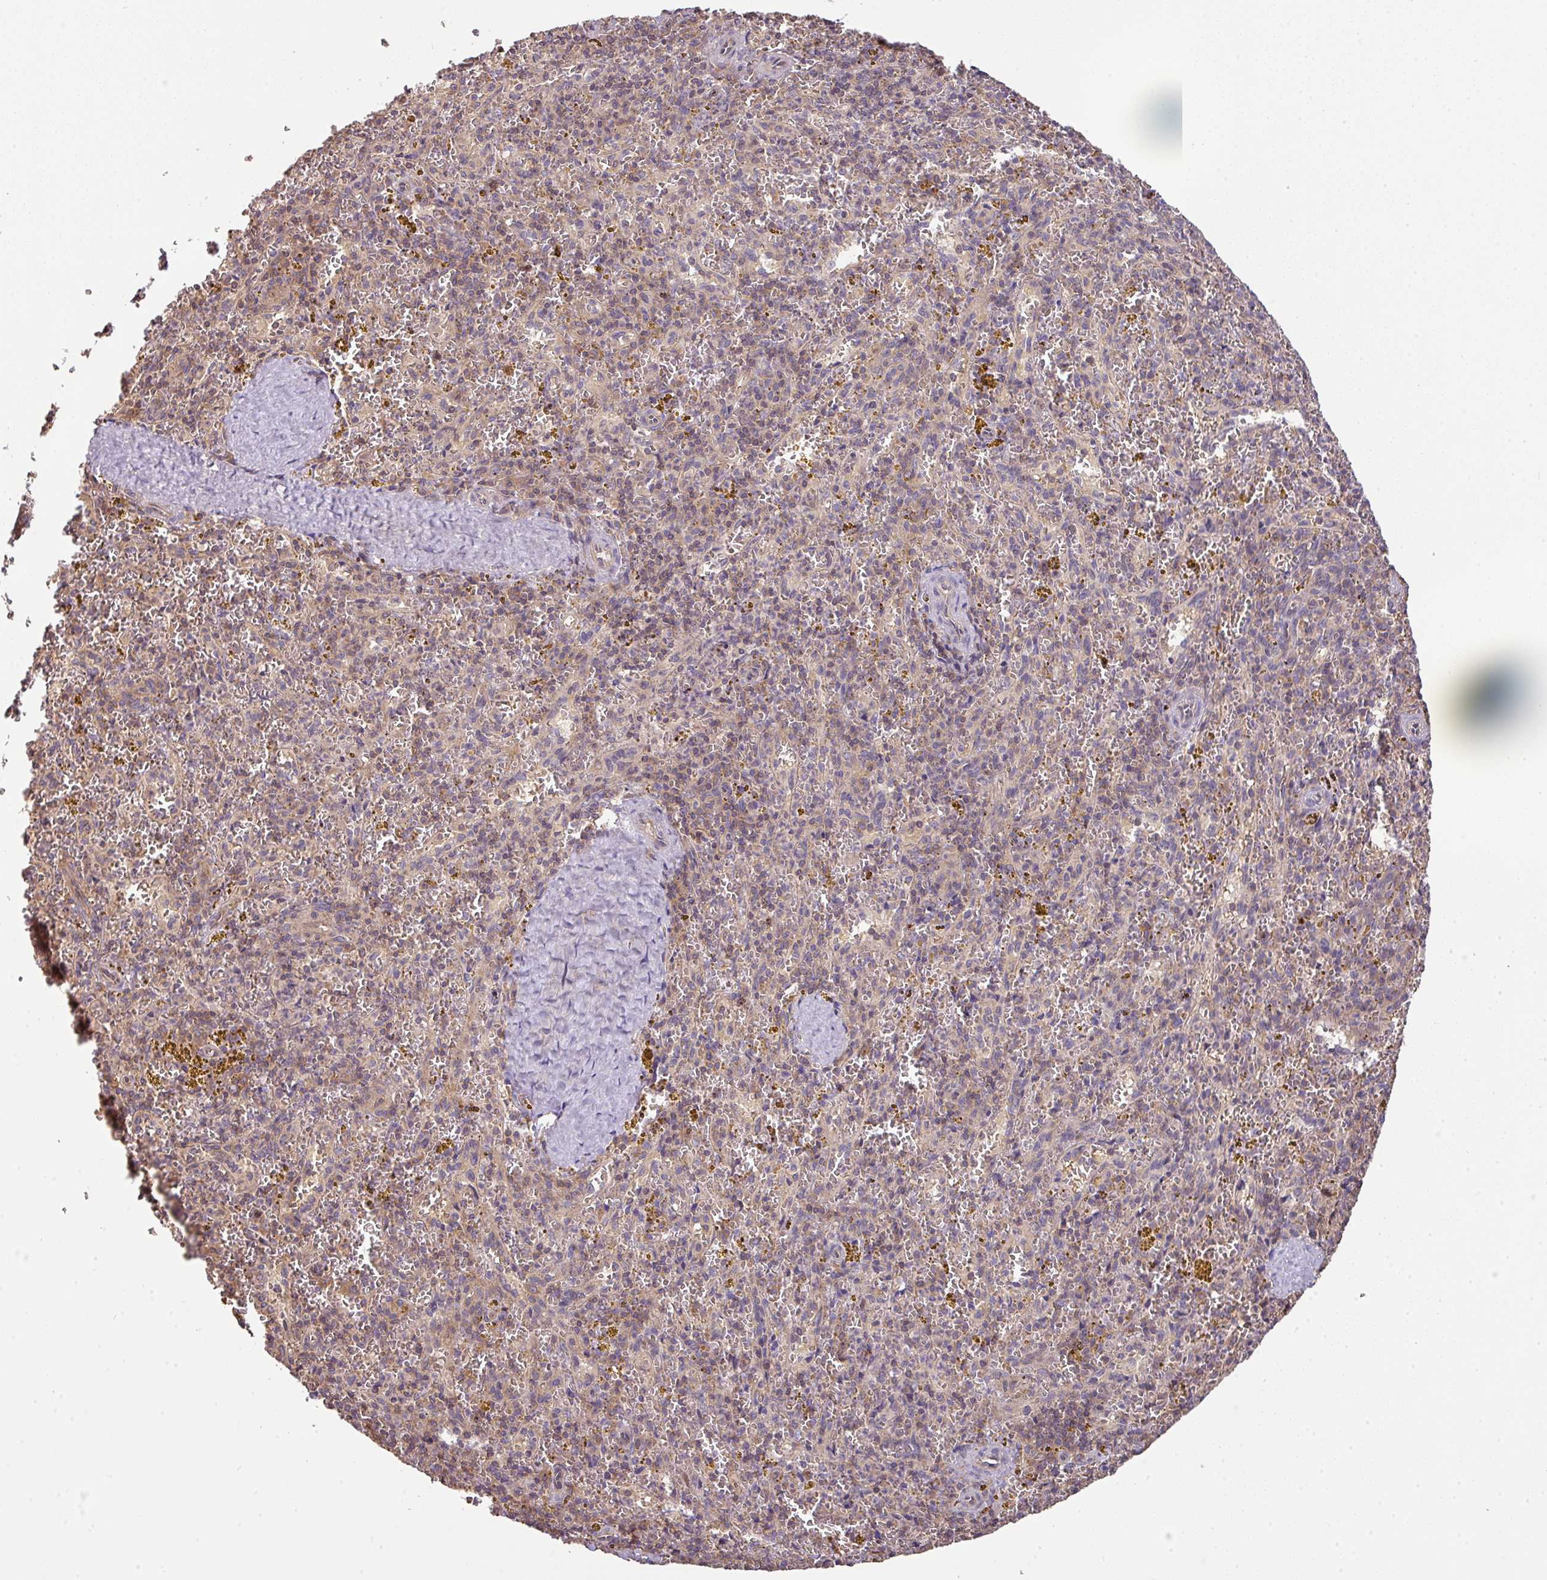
{"staining": {"intensity": "weak", "quantity": "25%-75%", "location": "cytoplasmic/membranous"}, "tissue": "spleen", "cell_type": "Cells in red pulp", "image_type": "normal", "snomed": [{"axis": "morphology", "description": "Normal tissue, NOS"}, {"axis": "topography", "description": "Spleen"}], "caption": "Weak cytoplasmic/membranous expression is present in approximately 25%-75% of cells in red pulp in normal spleen.", "gene": "VENTX", "patient": {"sex": "male", "age": 57}}